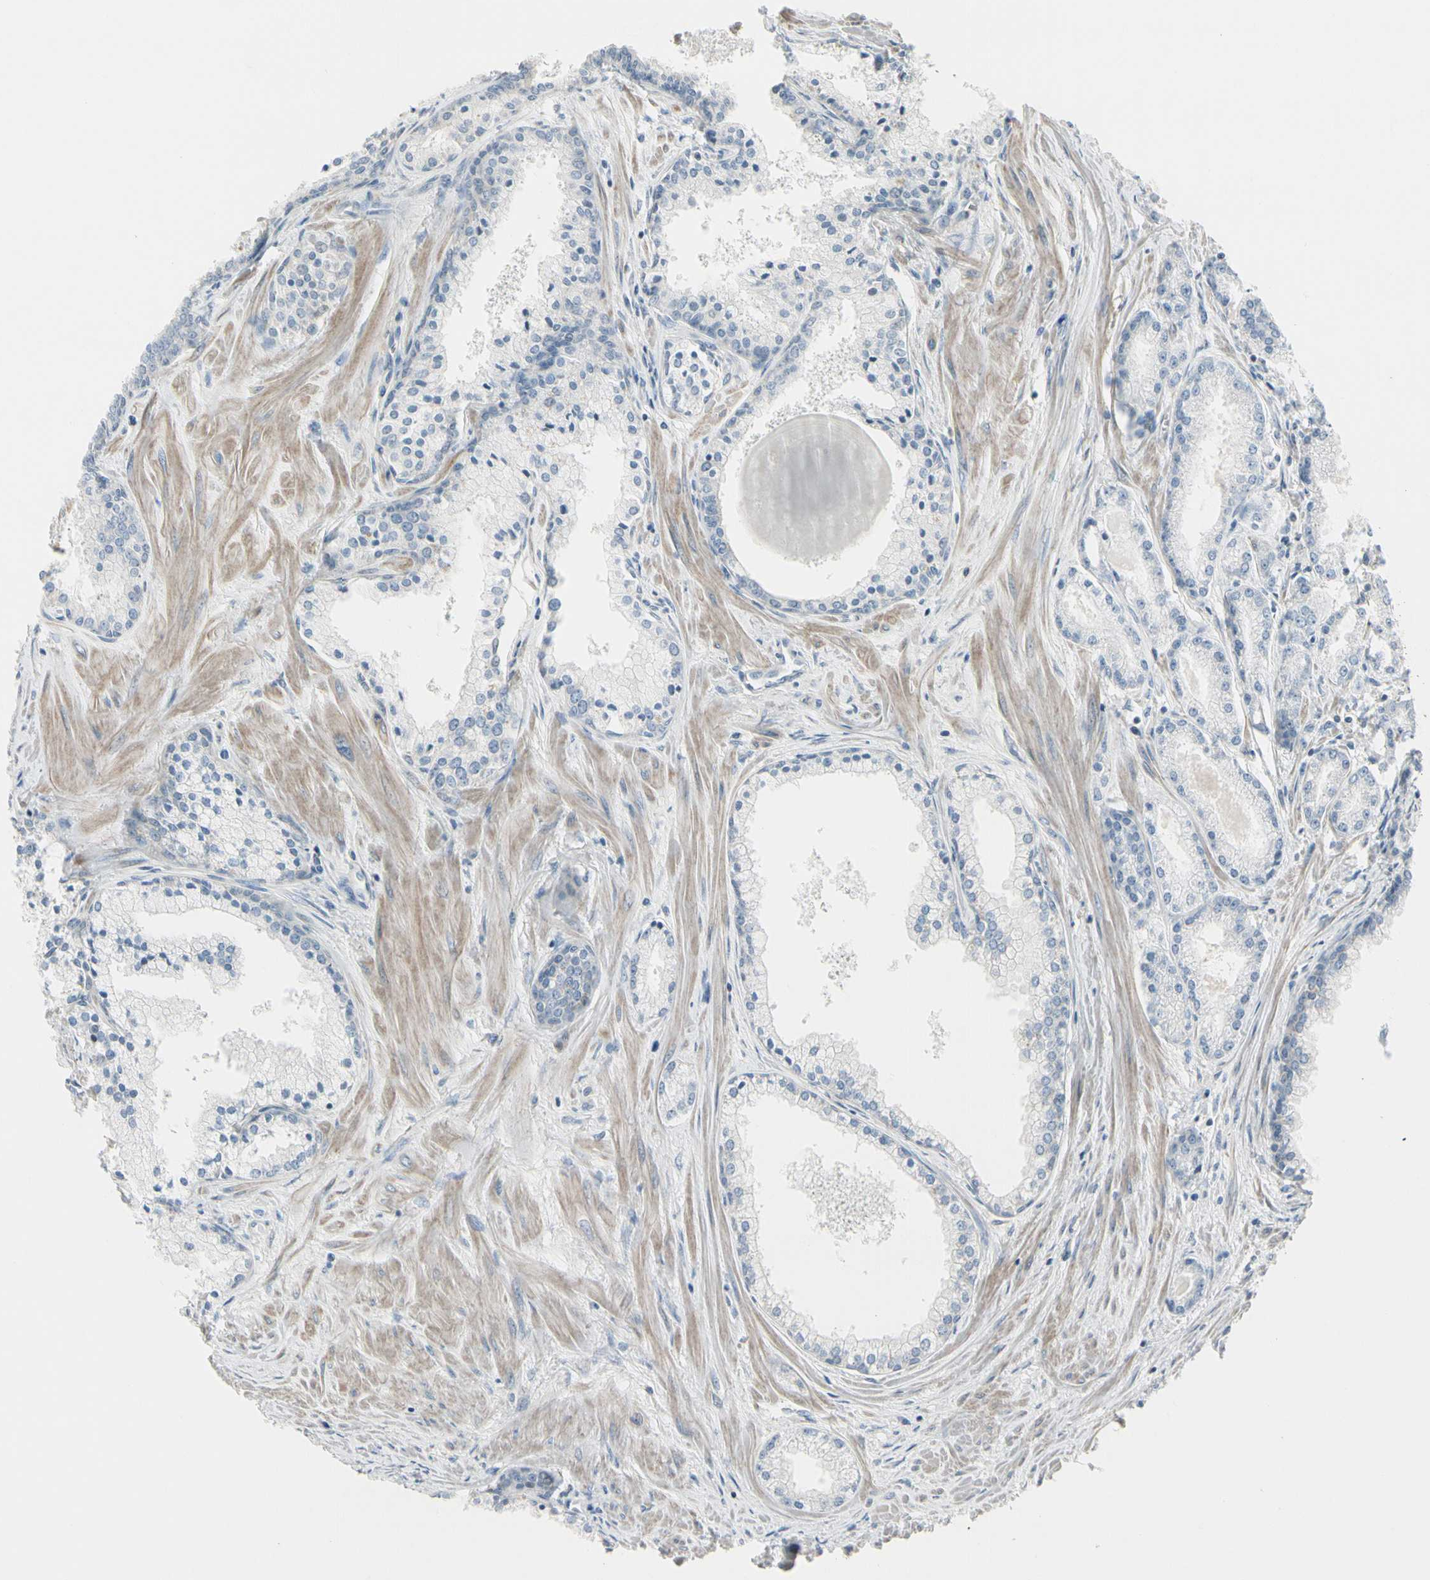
{"staining": {"intensity": "negative", "quantity": "none", "location": "none"}, "tissue": "prostate cancer", "cell_type": "Tumor cells", "image_type": "cancer", "snomed": [{"axis": "morphology", "description": "Adenocarcinoma, High grade"}, {"axis": "topography", "description": "Prostate"}], "caption": "Immunohistochemistry image of neoplastic tissue: prostate cancer (high-grade adenocarcinoma) stained with DAB exhibits no significant protein expression in tumor cells. Brightfield microscopy of immunohistochemistry stained with DAB (3,3'-diaminobenzidine) (brown) and hematoxylin (blue), captured at high magnification.", "gene": "CYP2E1", "patient": {"sex": "male", "age": 61}}